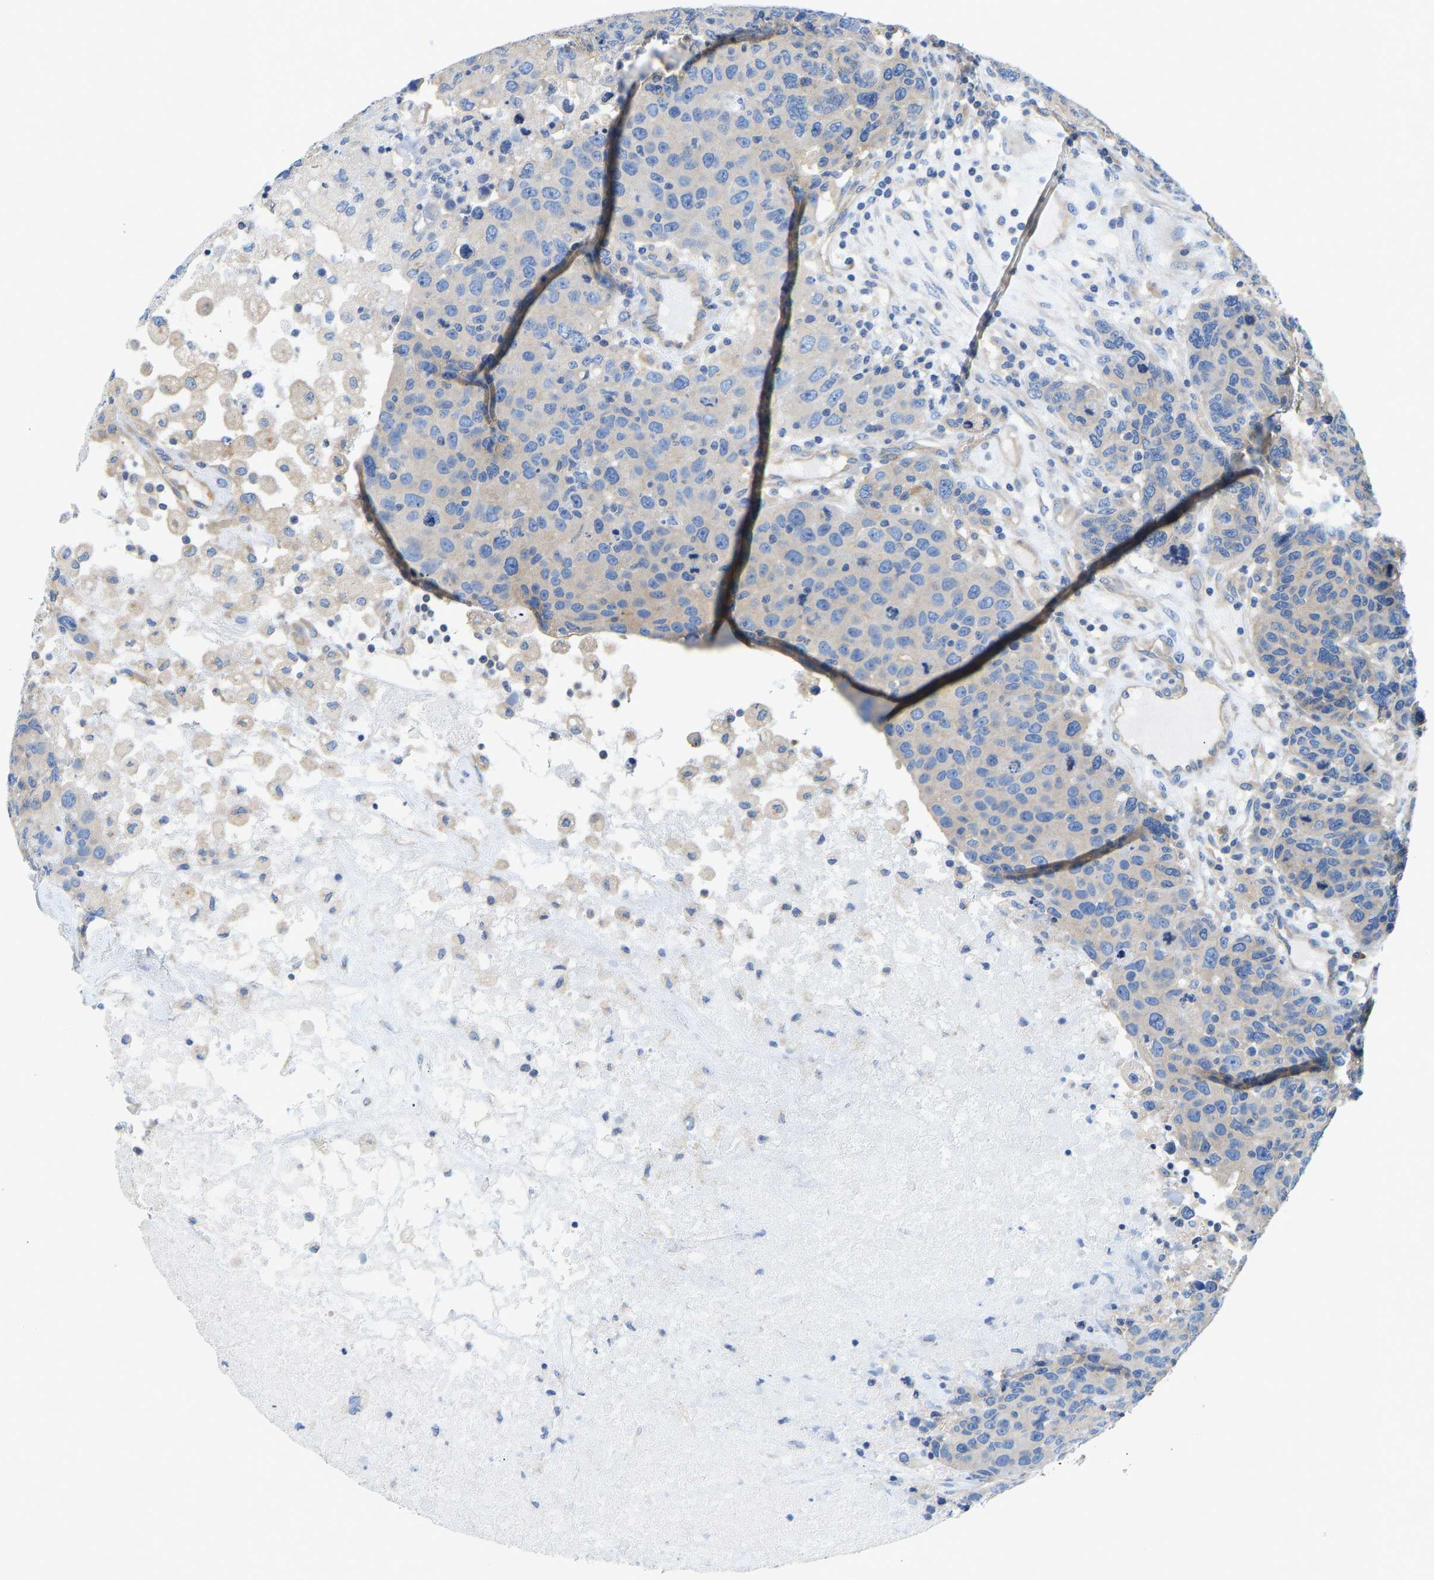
{"staining": {"intensity": "weak", "quantity": "<25%", "location": "cytoplasmic/membranous"}, "tissue": "breast cancer", "cell_type": "Tumor cells", "image_type": "cancer", "snomed": [{"axis": "morphology", "description": "Duct carcinoma"}, {"axis": "topography", "description": "Breast"}], "caption": "The IHC histopathology image has no significant staining in tumor cells of invasive ductal carcinoma (breast) tissue.", "gene": "CHAD", "patient": {"sex": "female", "age": 37}}